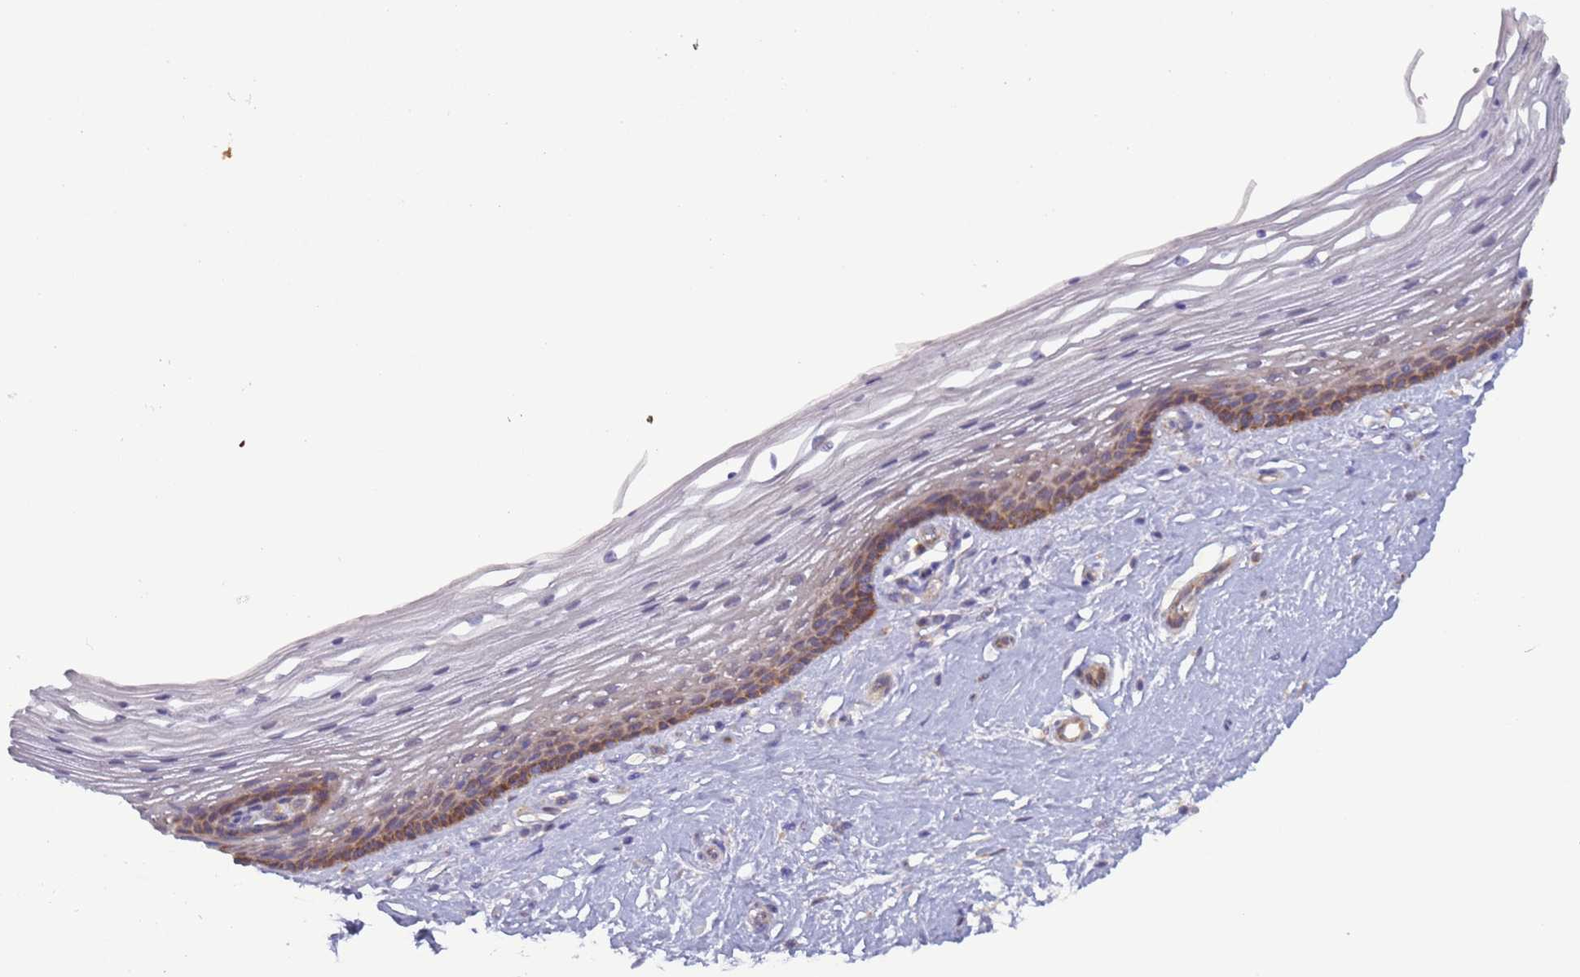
{"staining": {"intensity": "strong", "quantity": "<25%", "location": "cytoplasmic/membranous"}, "tissue": "vagina", "cell_type": "Squamous epithelial cells", "image_type": "normal", "snomed": [{"axis": "morphology", "description": "Normal tissue, NOS"}, {"axis": "topography", "description": "Vagina"}], "caption": "DAB immunohistochemical staining of normal vagina demonstrates strong cytoplasmic/membranous protein expression in about <25% of squamous epithelial cells.", "gene": "UQCRQ", "patient": {"sex": "female", "age": 46}}